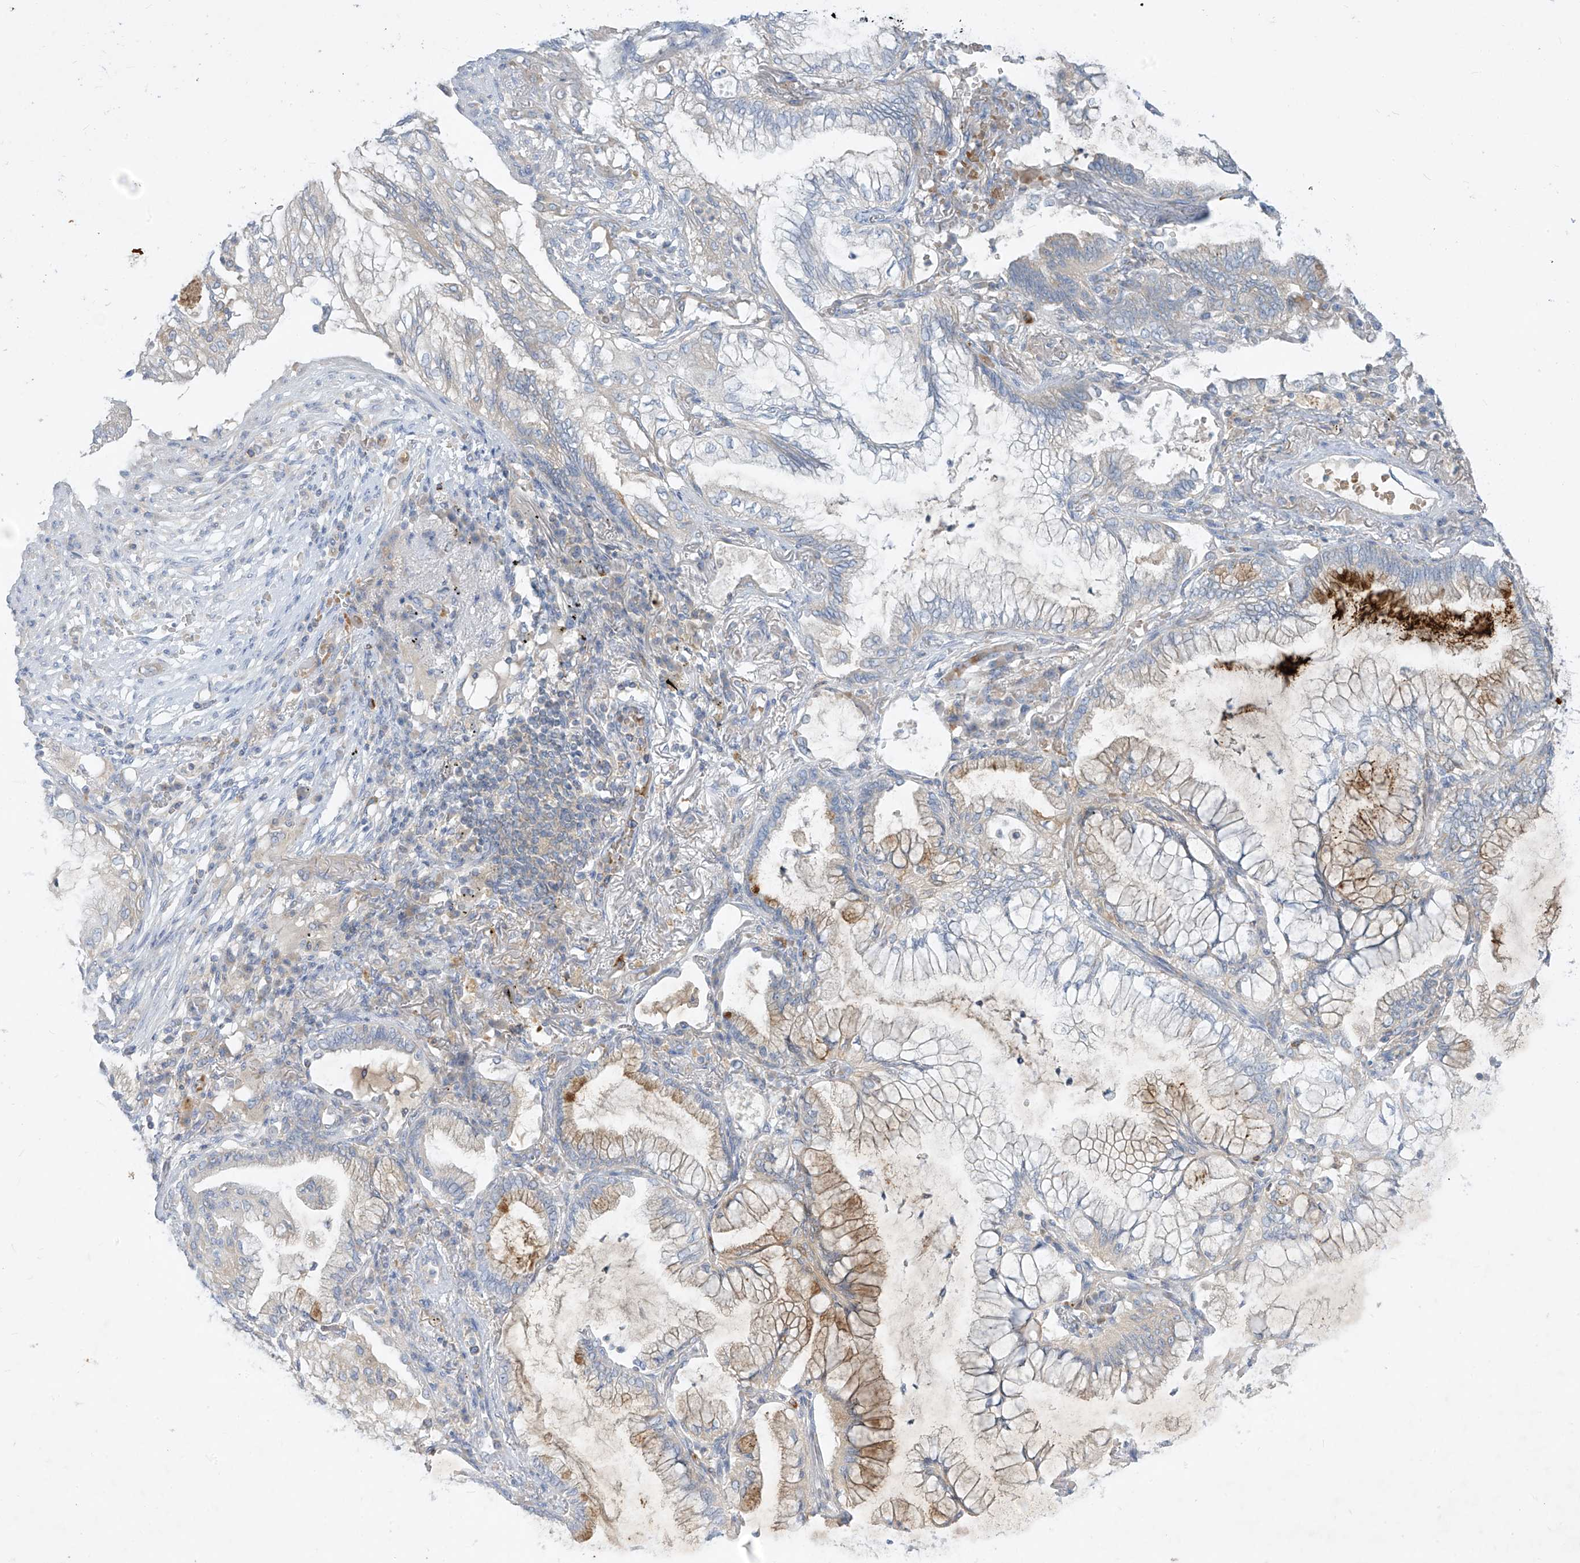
{"staining": {"intensity": "moderate", "quantity": "<25%", "location": "cytoplasmic/membranous"}, "tissue": "lung cancer", "cell_type": "Tumor cells", "image_type": "cancer", "snomed": [{"axis": "morphology", "description": "Adenocarcinoma, NOS"}, {"axis": "topography", "description": "Lung"}], "caption": "This is a micrograph of IHC staining of lung cancer (adenocarcinoma), which shows moderate staining in the cytoplasmic/membranous of tumor cells.", "gene": "DGKQ", "patient": {"sex": "female", "age": 70}}